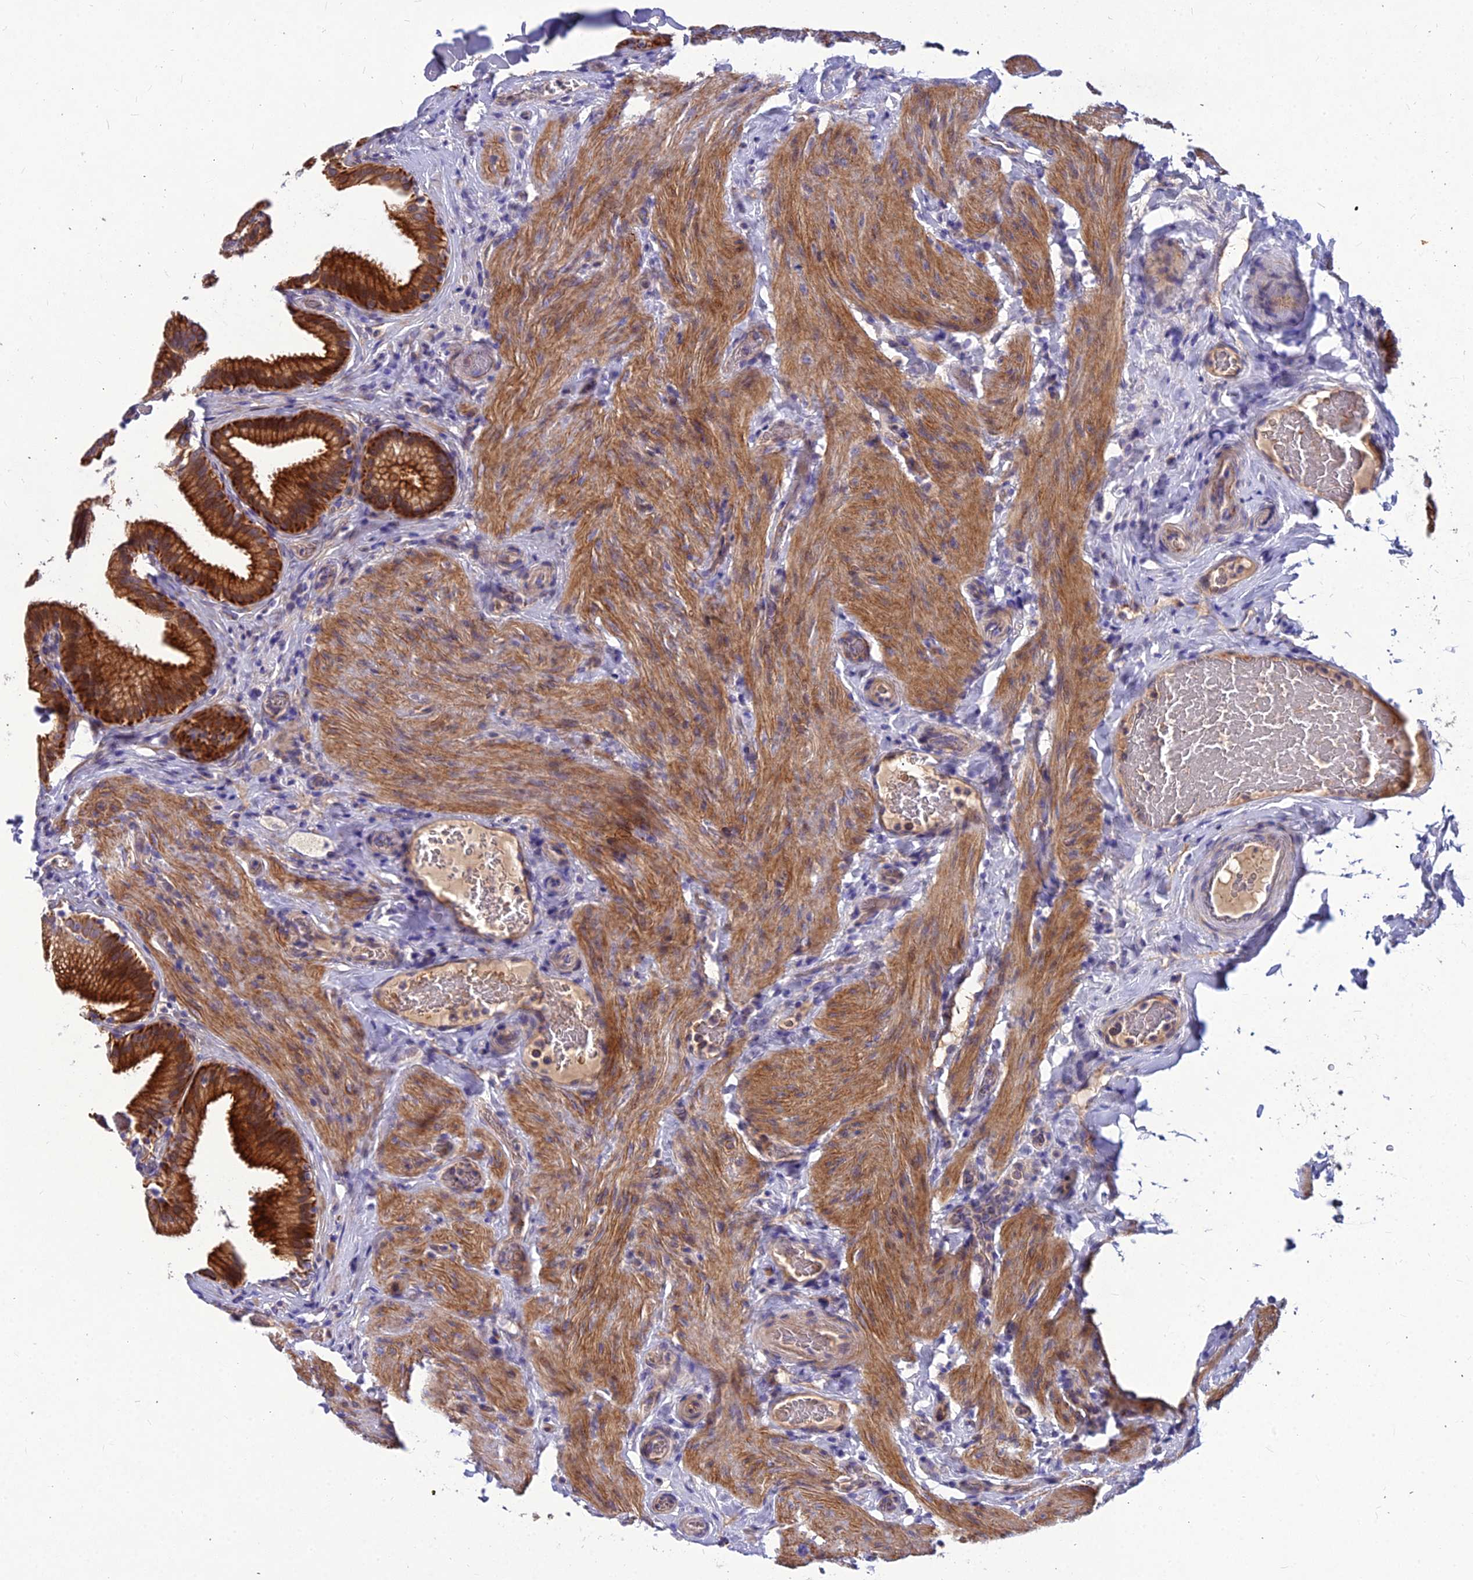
{"staining": {"intensity": "strong", "quantity": ">75%", "location": "cytoplasmic/membranous"}, "tissue": "gallbladder", "cell_type": "Glandular cells", "image_type": "normal", "snomed": [{"axis": "morphology", "description": "Normal tissue, NOS"}, {"axis": "topography", "description": "Gallbladder"}], "caption": "A high amount of strong cytoplasmic/membranous expression is appreciated in about >75% of glandular cells in benign gallbladder.", "gene": "DMRTA1", "patient": {"sex": "male", "age": 54}}